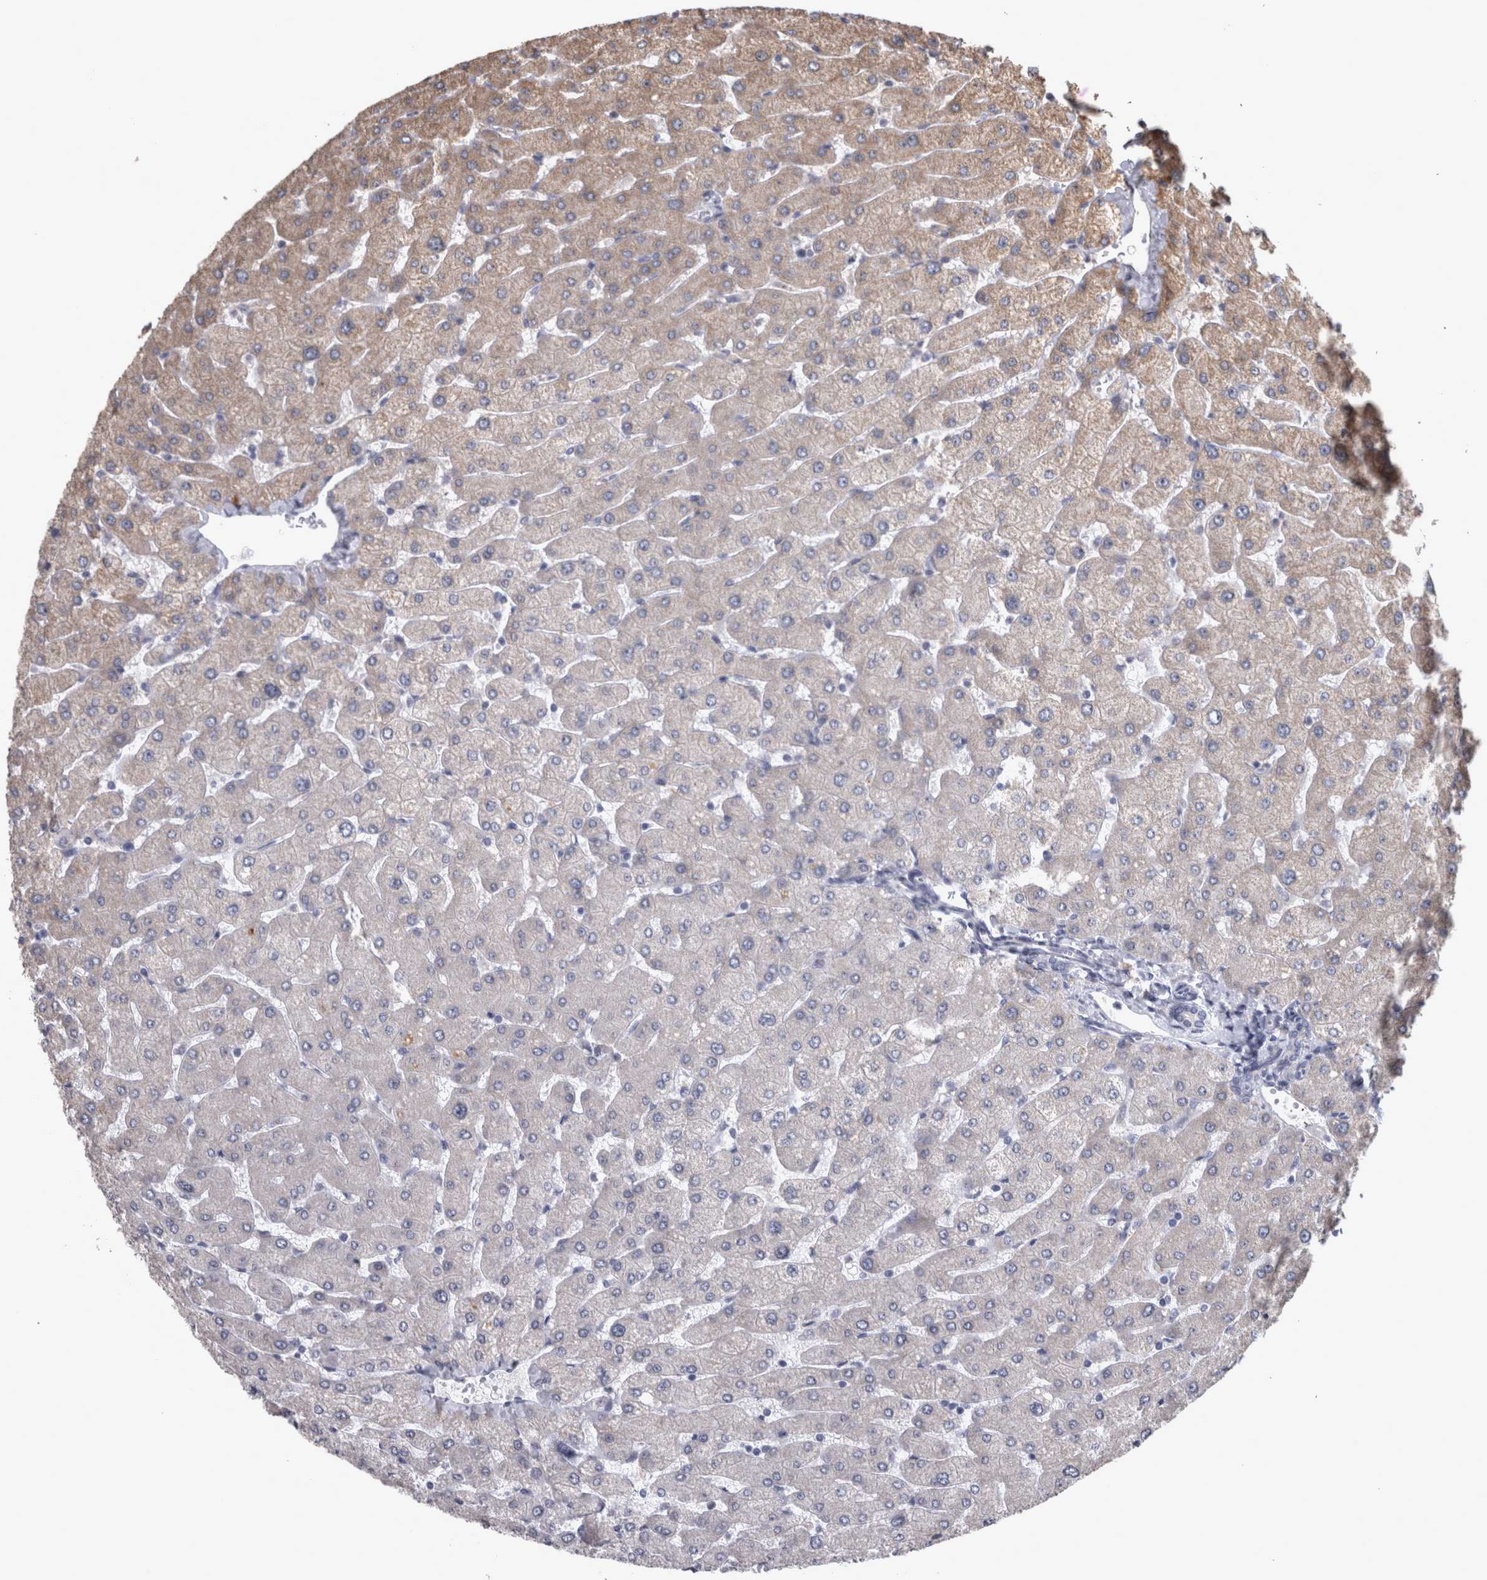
{"staining": {"intensity": "negative", "quantity": "none", "location": "none"}, "tissue": "liver", "cell_type": "Cholangiocytes", "image_type": "normal", "snomed": [{"axis": "morphology", "description": "Normal tissue, NOS"}, {"axis": "topography", "description": "Liver"}], "caption": "This is an immunohistochemistry (IHC) photomicrograph of normal liver. There is no staining in cholangiocytes.", "gene": "DBT", "patient": {"sex": "male", "age": 55}}